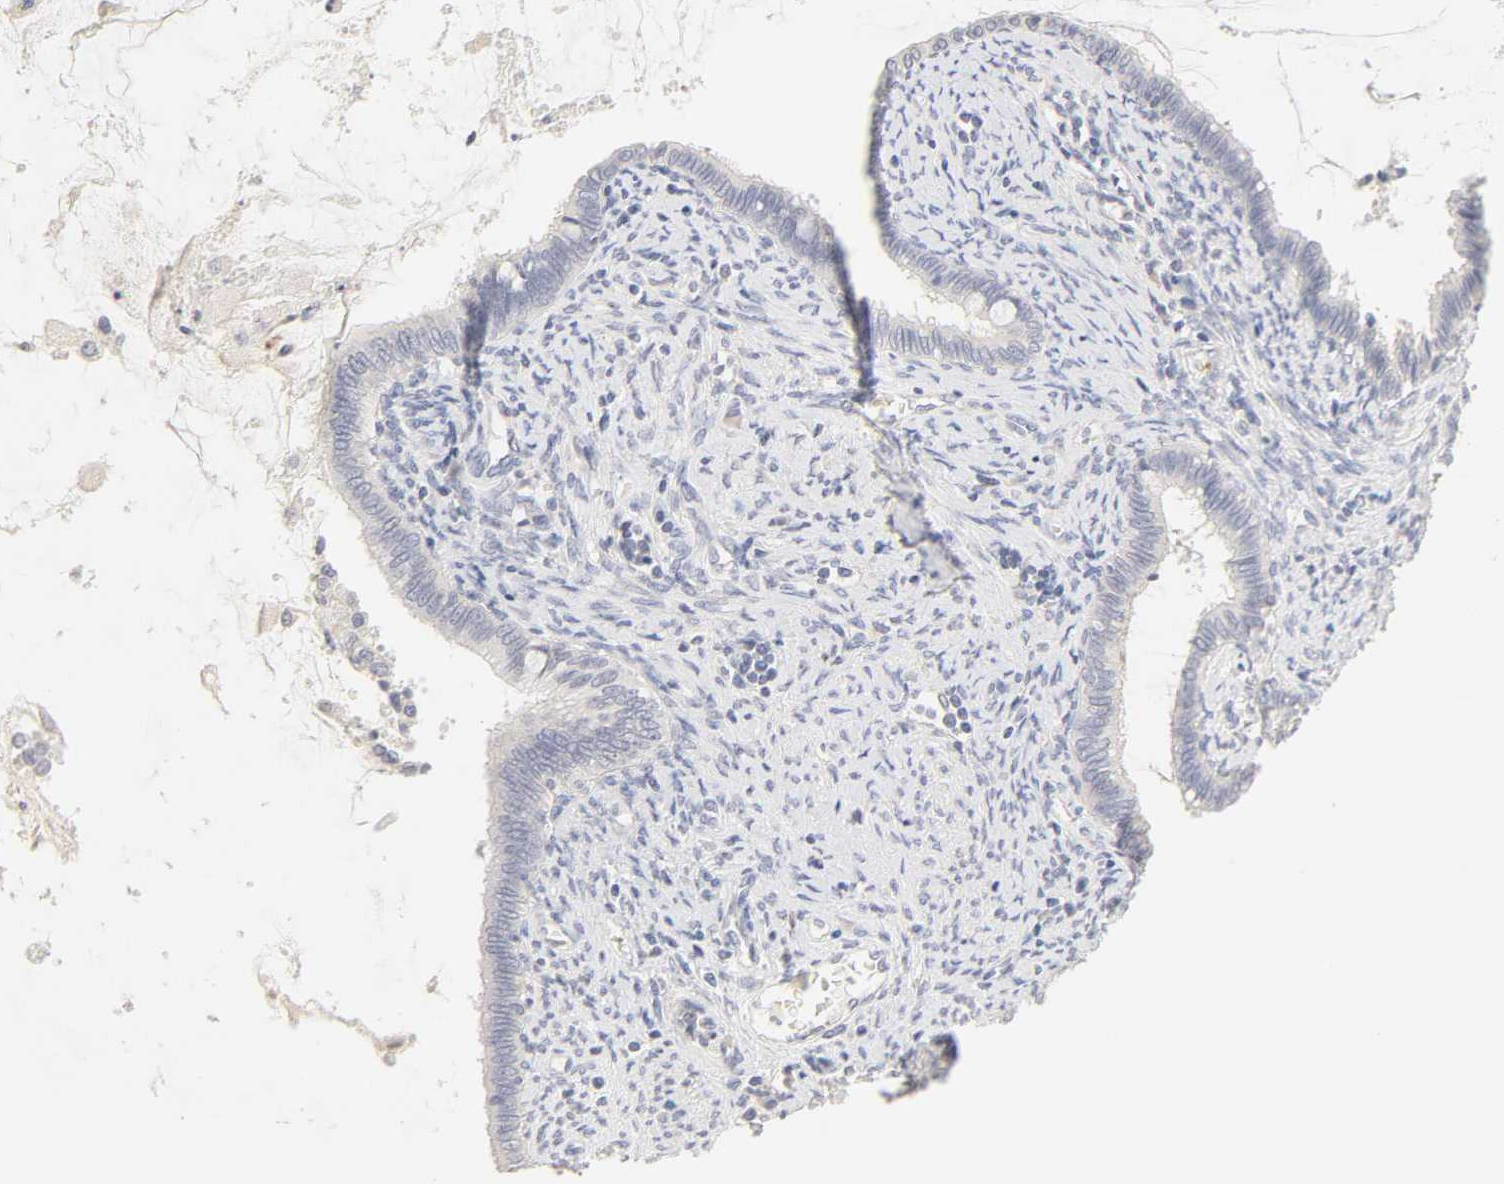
{"staining": {"intensity": "negative", "quantity": "none", "location": "none"}, "tissue": "cervical cancer", "cell_type": "Tumor cells", "image_type": "cancer", "snomed": [{"axis": "morphology", "description": "Adenocarcinoma, NOS"}, {"axis": "topography", "description": "Cervix"}], "caption": "Image shows no significant protein positivity in tumor cells of cervical cancer.", "gene": "CYP4B1", "patient": {"sex": "female", "age": 44}}